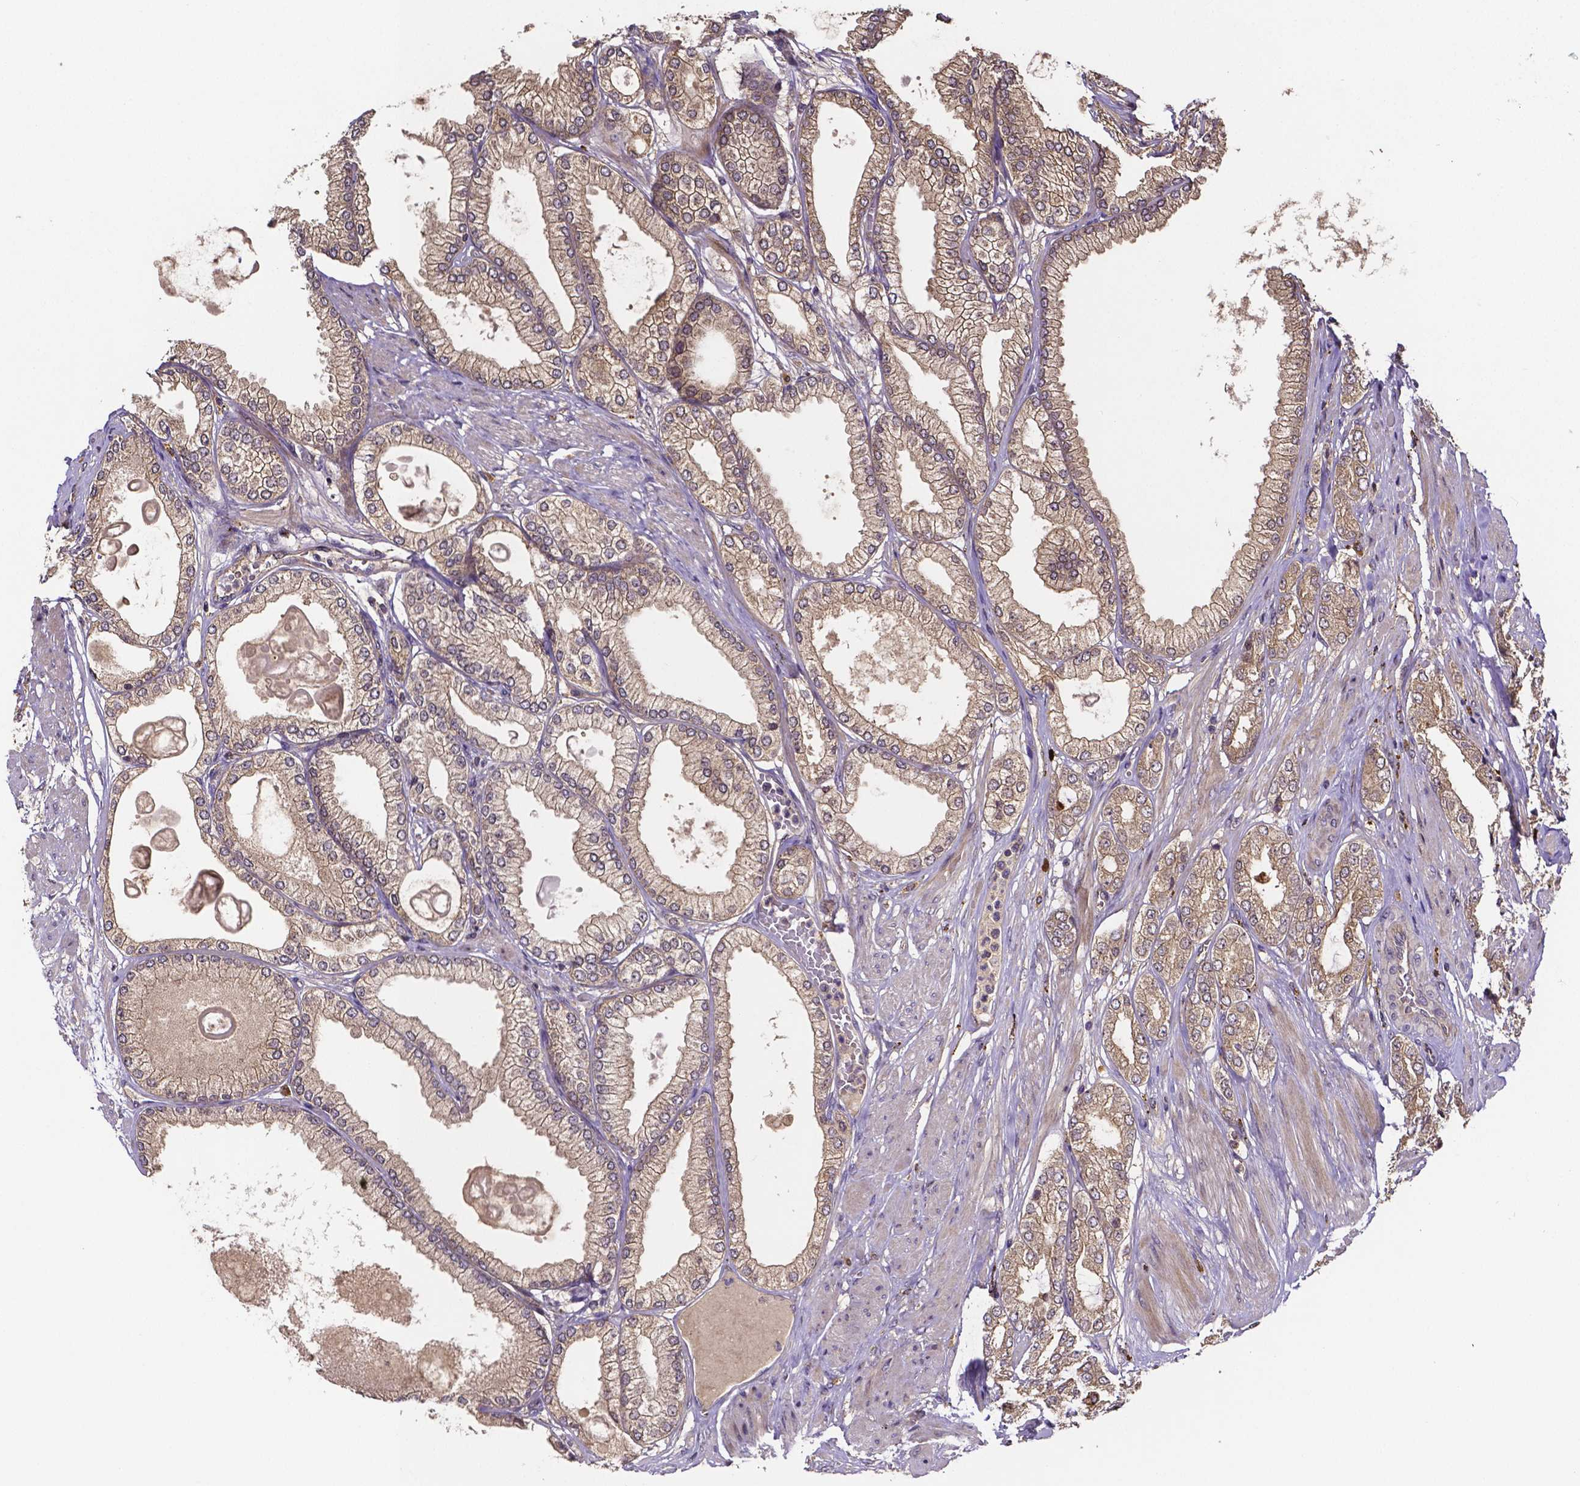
{"staining": {"intensity": "weak", "quantity": ">75%", "location": "cytoplasmic/membranous"}, "tissue": "prostate cancer", "cell_type": "Tumor cells", "image_type": "cancer", "snomed": [{"axis": "morphology", "description": "Adenocarcinoma, High grade"}, {"axis": "topography", "description": "Prostate"}], "caption": "IHC micrograph of human prostate high-grade adenocarcinoma stained for a protein (brown), which shows low levels of weak cytoplasmic/membranous staining in about >75% of tumor cells.", "gene": "RNF123", "patient": {"sex": "male", "age": 68}}